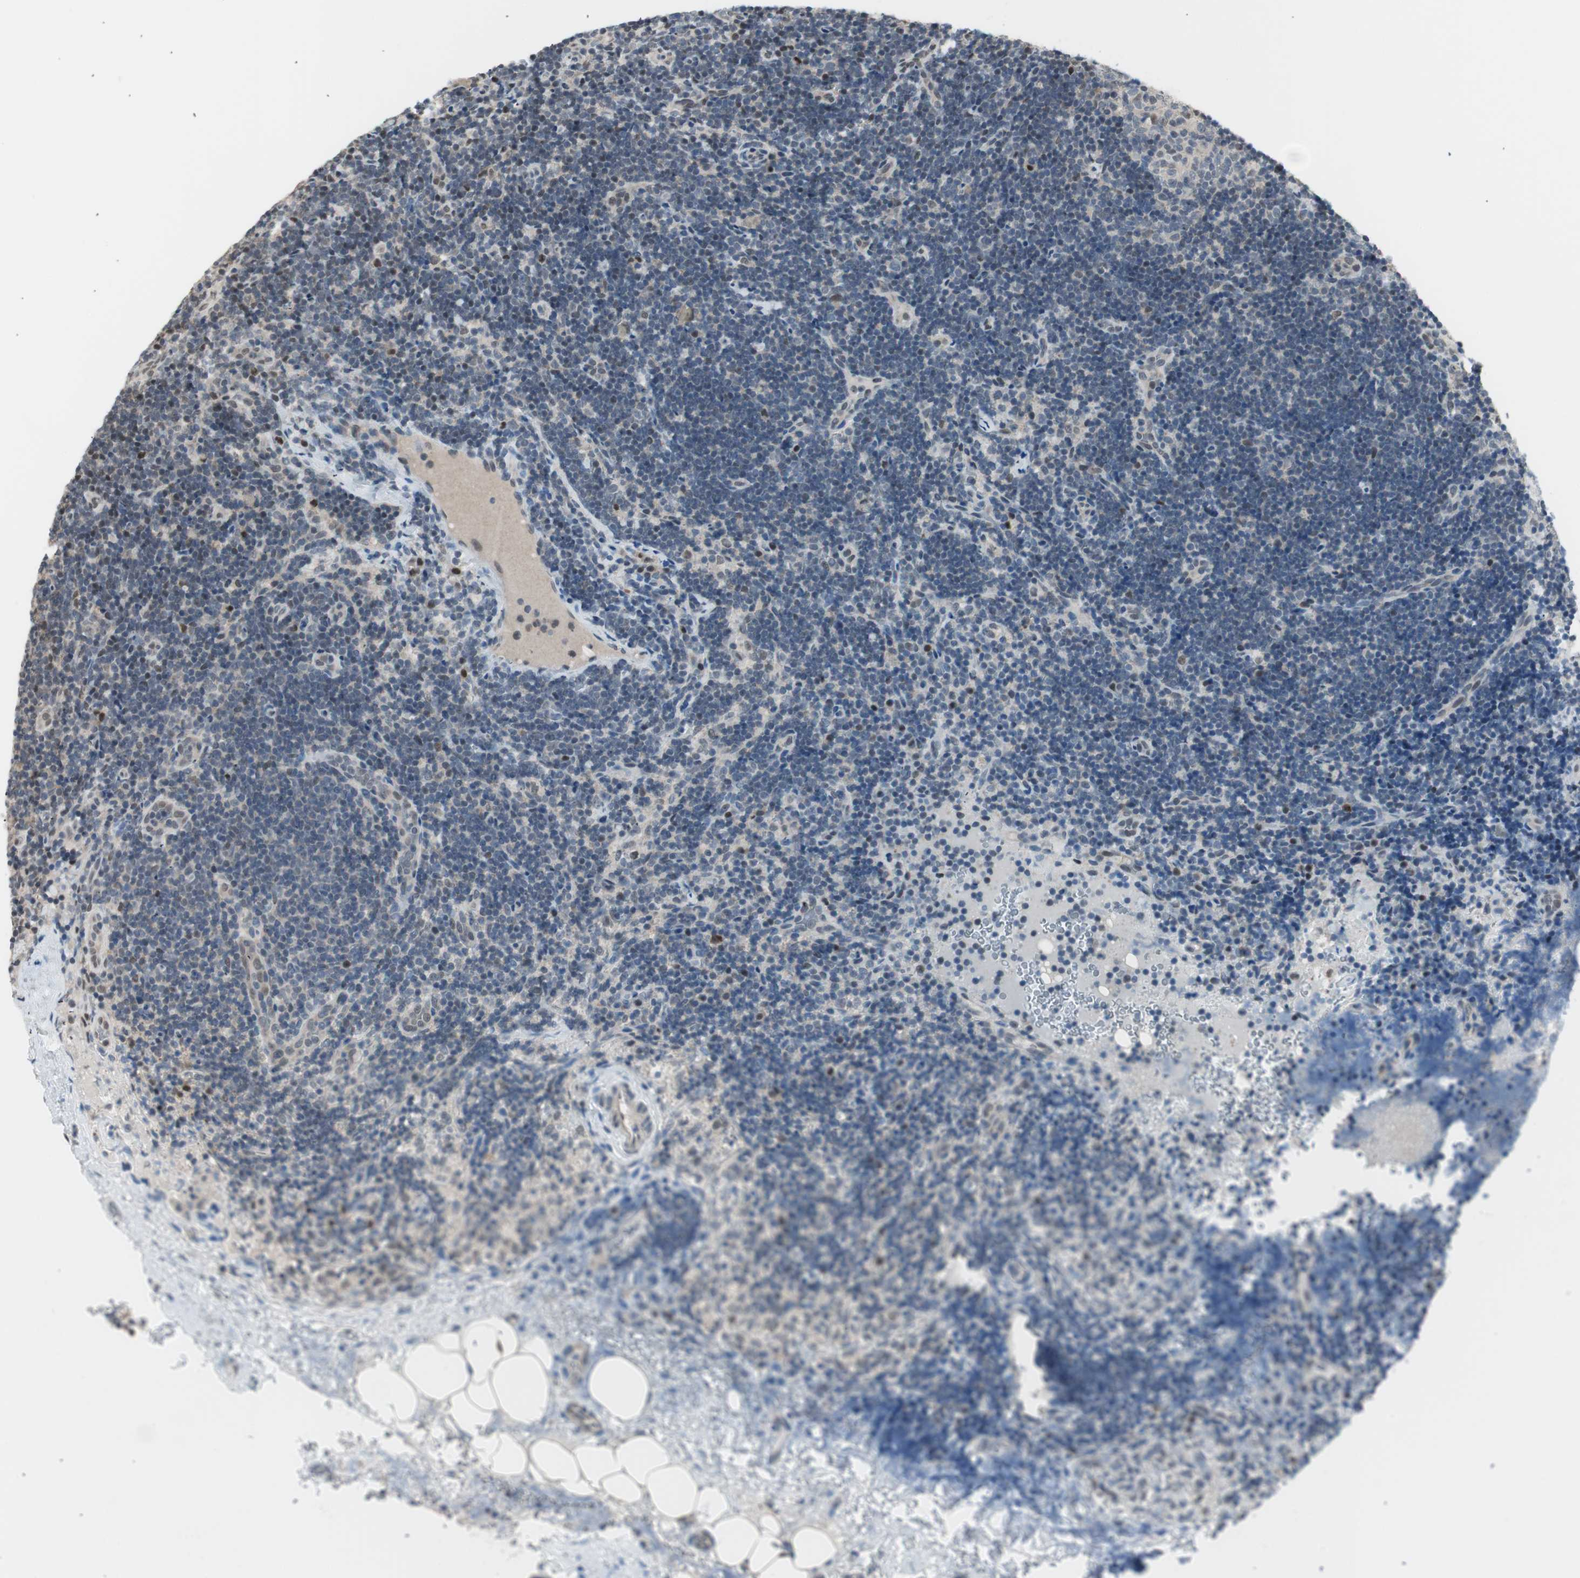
{"staining": {"intensity": "weak", "quantity": "25%-75%", "location": "nuclear"}, "tissue": "lymph node", "cell_type": "Non-germinal center cells", "image_type": "normal", "snomed": [{"axis": "morphology", "description": "Normal tissue, NOS"}, {"axis": "topography", "description": "Lymph node"}], "caption": "Brown immunohistochemical staining in normal lymph node exhibits weak nuclear staining in approximately 25%-75% of non-germinal center cells.", "gene": "LONP2", "patient": {"sex": "female", "age": 14}}